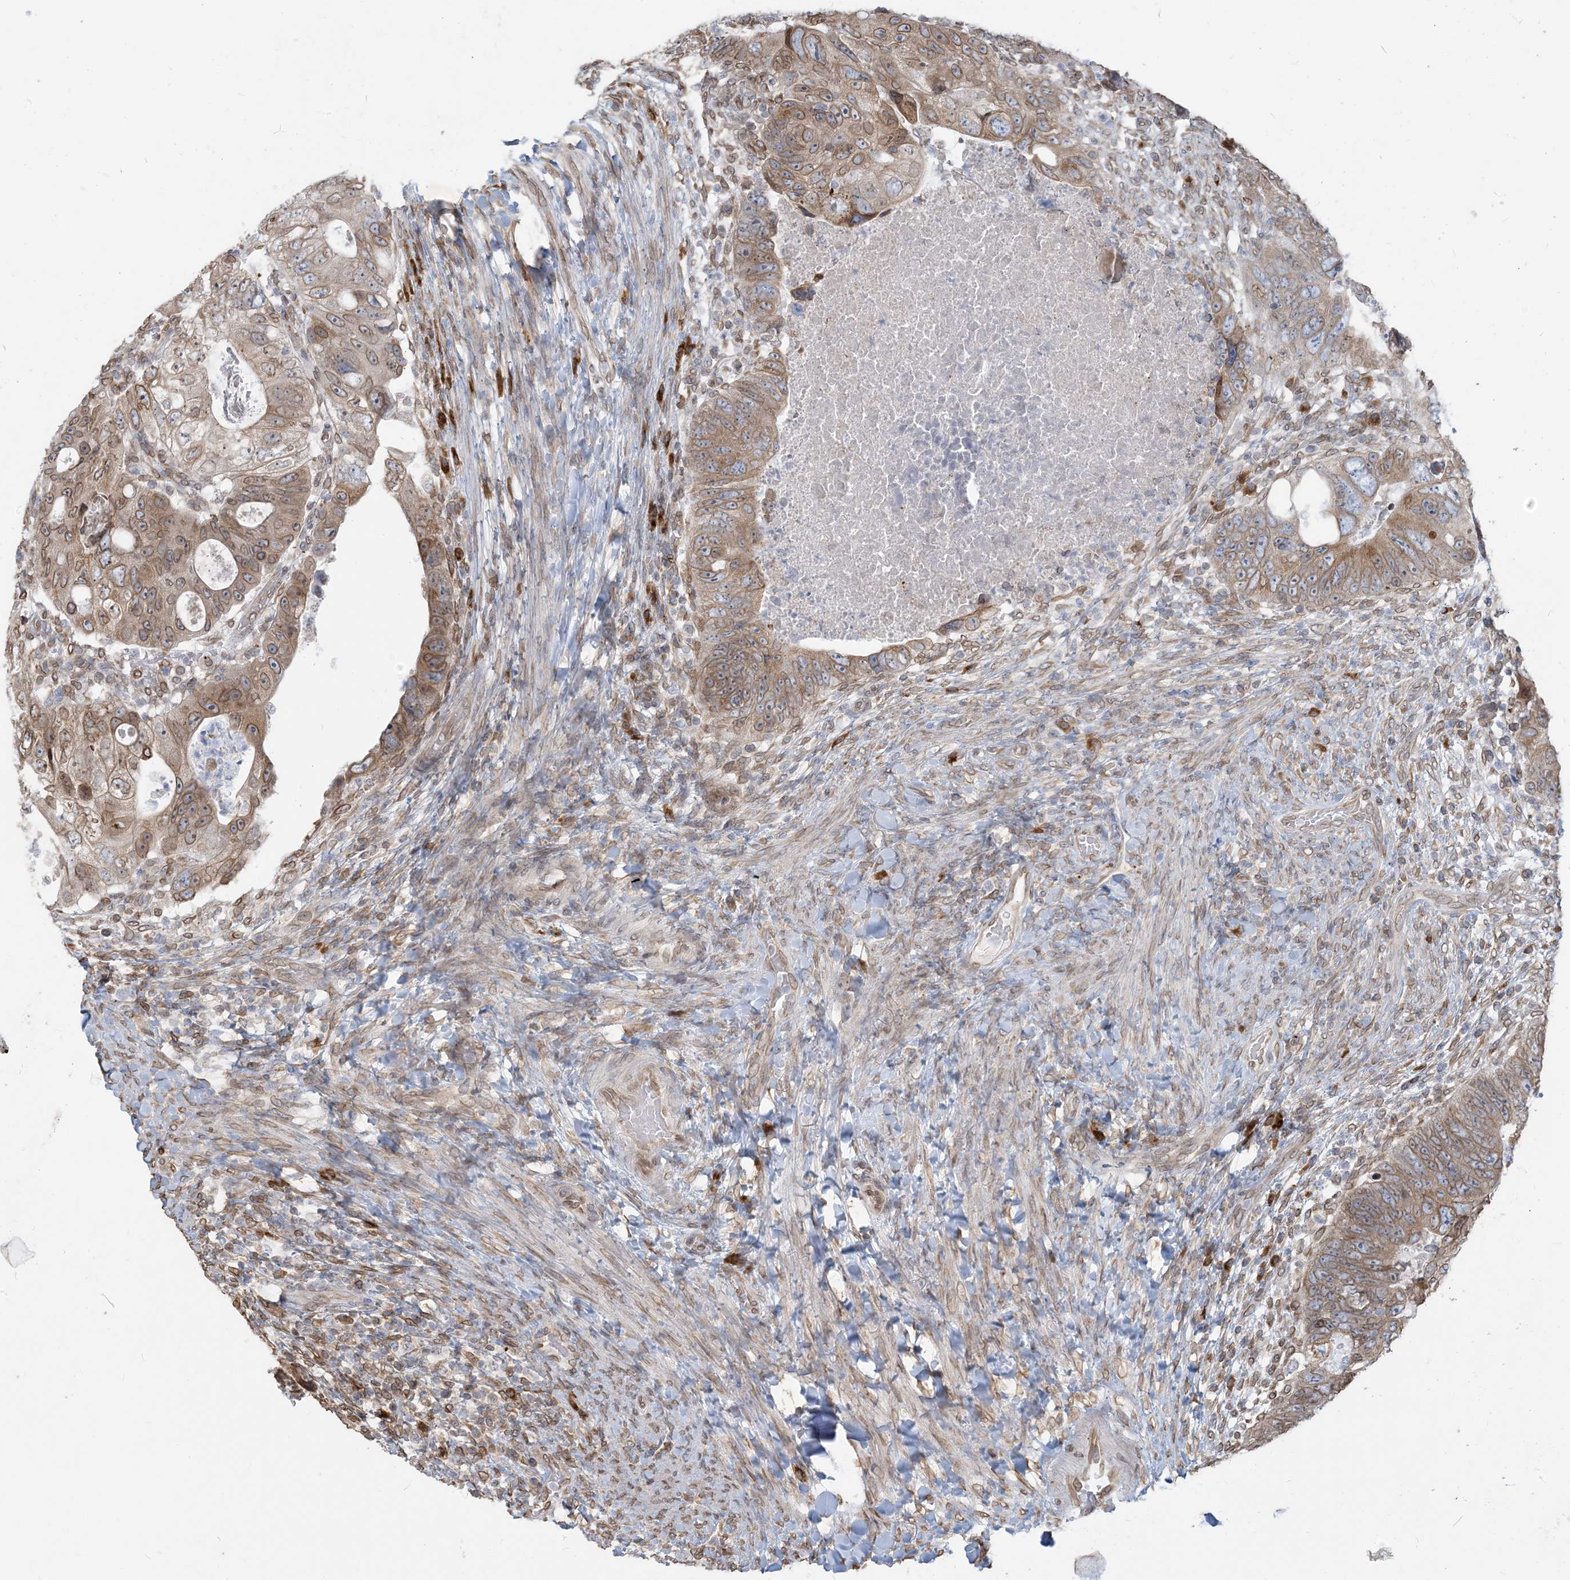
{"staining": {"intensity": "moderate", "quantity": "25%-75%", "location": "cytoplasmic/membranous,nuclear"}, "tissue": "colorectal cancer", "cell_type": "Tumor cells", "image_type": "cancer", "snomed": [{"axis": "morphology", "description": "Adenocarcinoma, NOS"}, {"axis": "topography", "description": "Rectum"}], "caption": "Protein analysis of colorectal cancer tissue exhibits moderate cytoplasmic/membranous and nuclear staining in about 25%-75% of tumor cells.", "gene": "WWP1", "patient": {"sex": "male", "age": 59}}